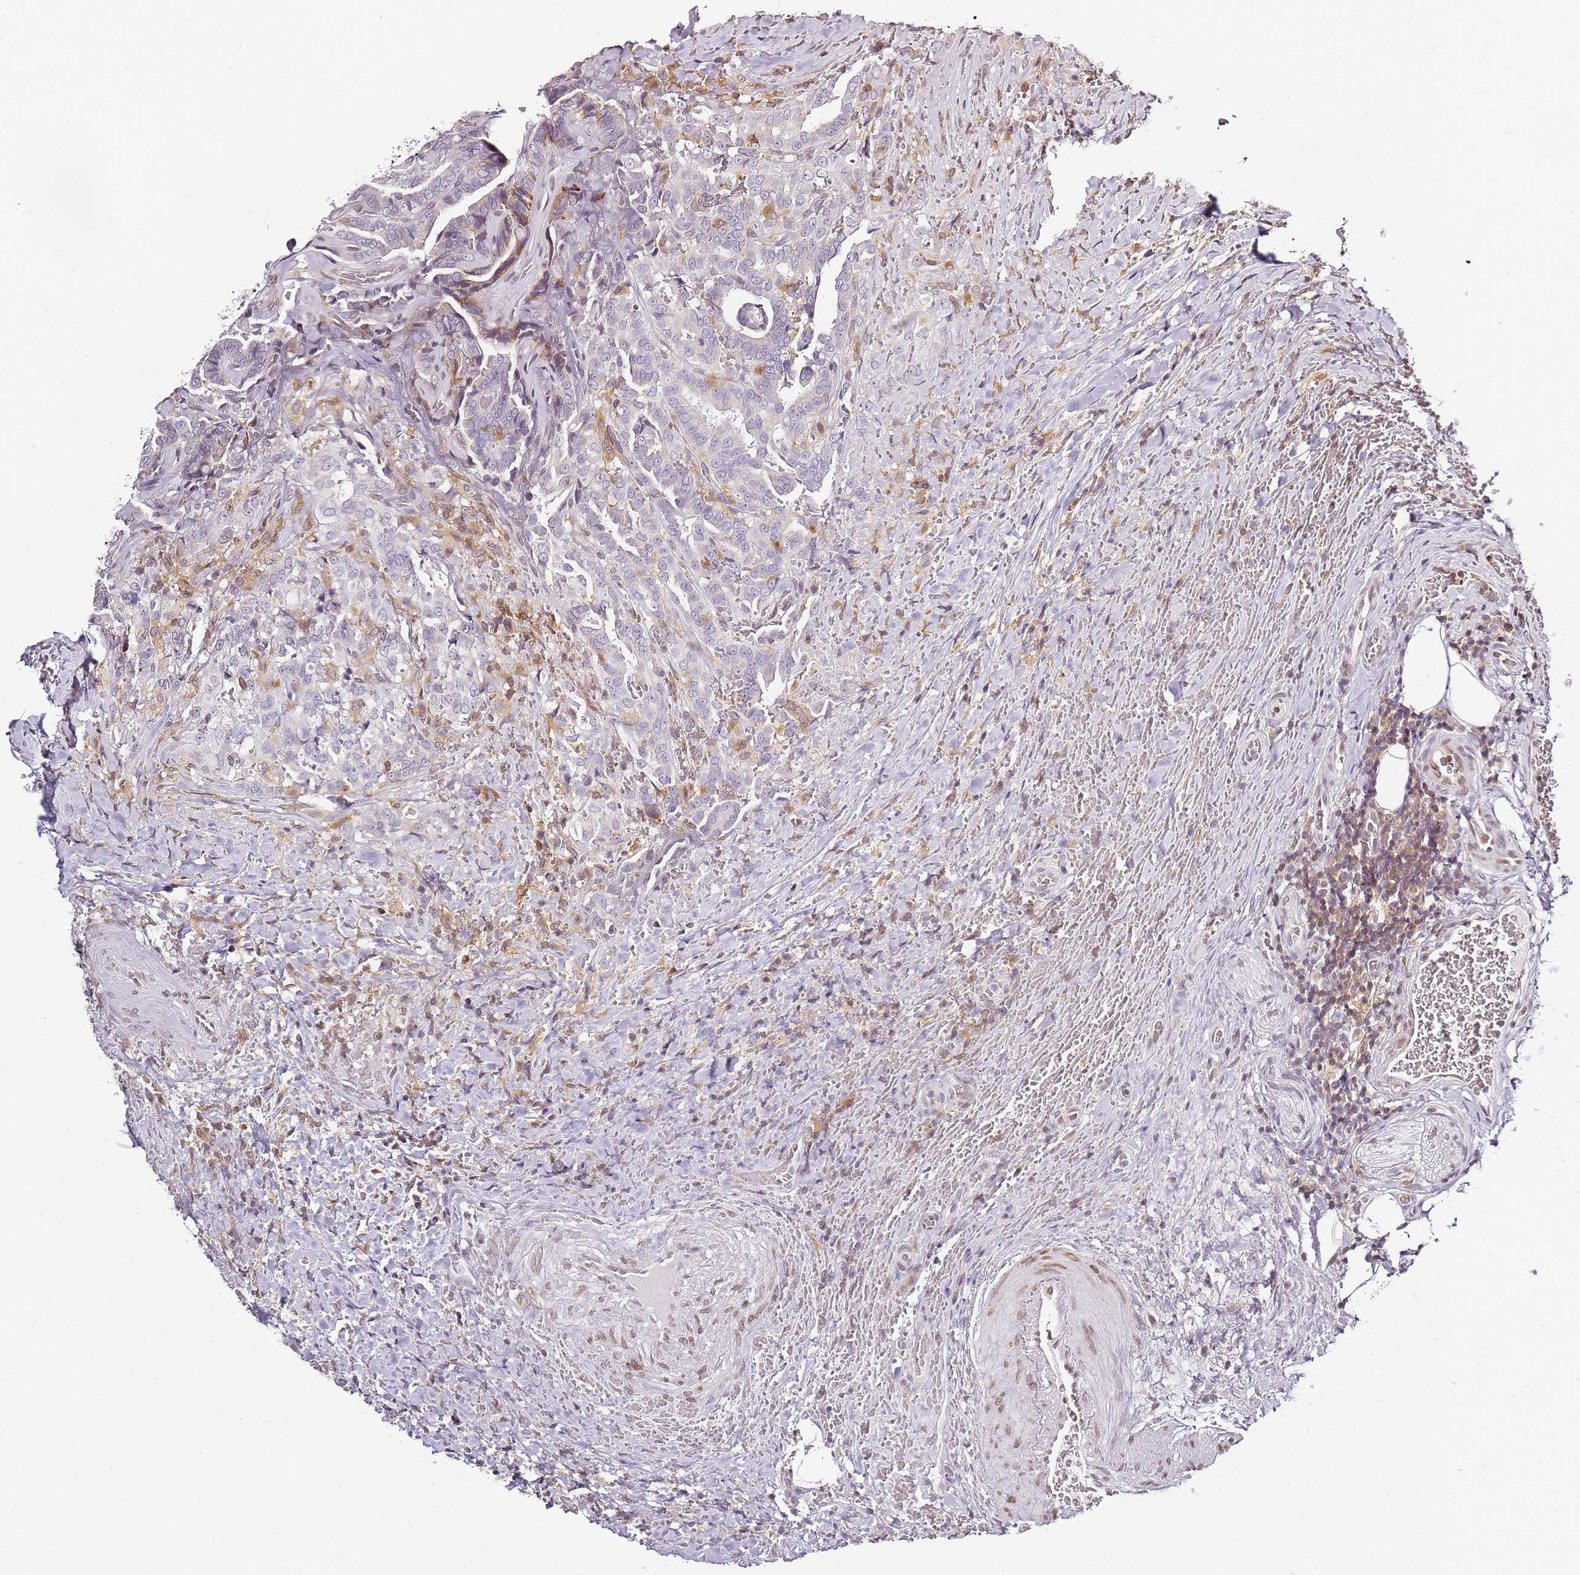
{"staining": {"intensity": "moderate", "quantity": "<25%", "location": "cytoplasmic/membranous"}, "tissue": "thyroid cancer", "cell_type": "Tumor cells", "image_type": "cancer", "snomed": [{"axis": "morphology", "description": "Papillary adenocarcinoma, NOS"}, {"axis": "topography", "description": "Thyroid gland"}], "caption": "Immunohistochemistry (IHC) histopathology image of neoplastic tissue: human thyroid papillary adenocarcinoma stained using immunohistochemistry exhibits low levels of moderate protein expression localized specifically in the cytoplasmic/membranous of tumor cells, appearing as a cytoplasmic/membranous brown color.", "gene": "JAKMIP1", "patient": {"sex": "male", "age": 61}}